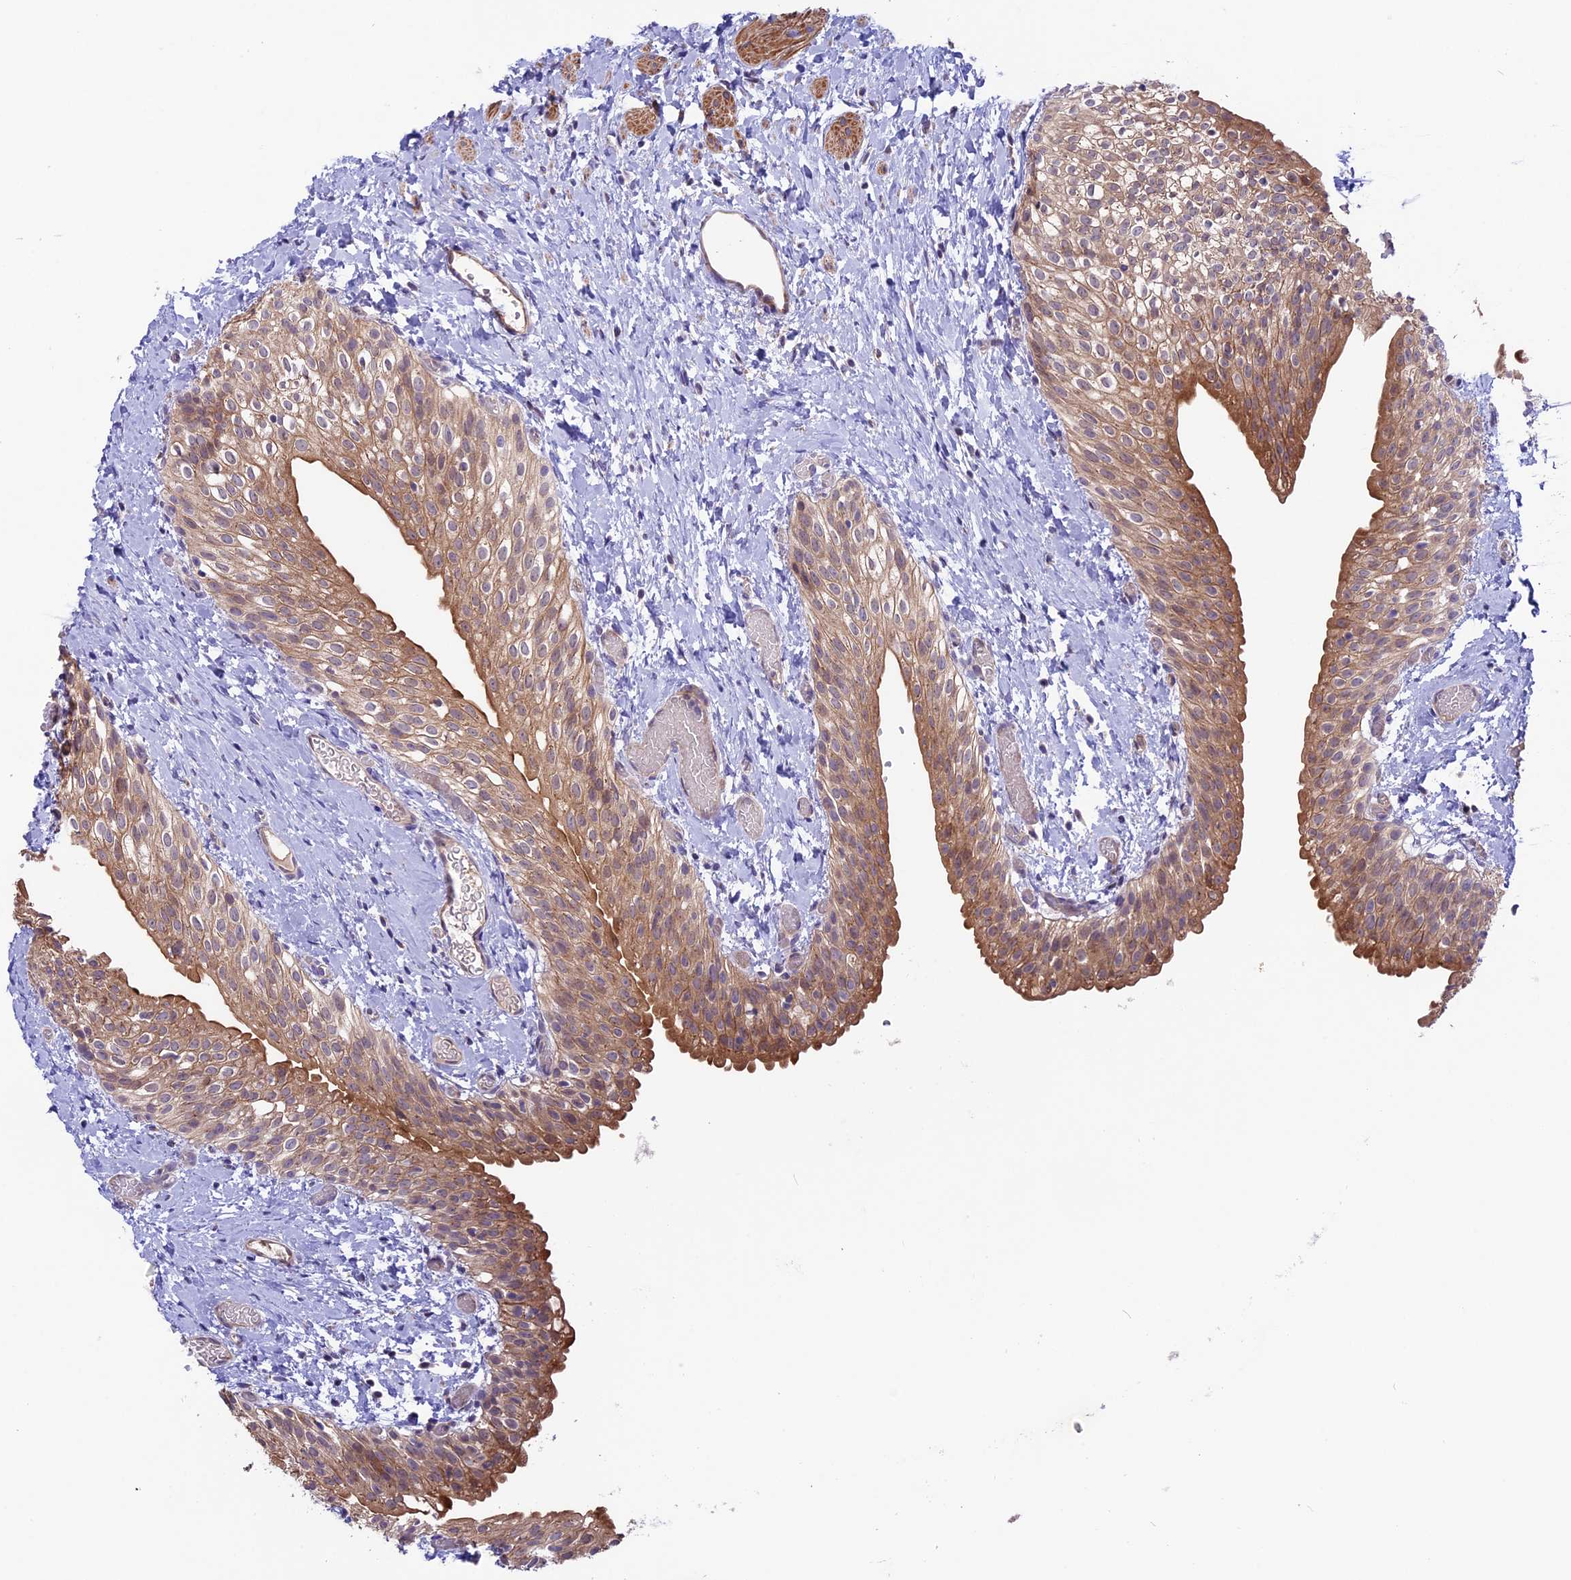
{"staining": {"intensity": "moderate", "quantity": ">75%", "location": "cytoplasmic/membranous"}, "tissue": "urinary bladder", "cell_type": "Urothelial cells", "image_type": "normal", "snomed": [{"axis": "morphology", "description": "Normal tissue, NOS"}, {"axis": "topography", "description": "Urinary bladder"}], "caption": "DAB (3,3'-diaminobenzidine) immunohistochemical staining of unremarkable human urinary bladder displays moderate cytoplasmic/membranous protein positivity in about >75% of urothelial cells.", "gene": "COG8", "patient": {"sex": "male", "age": 1}}